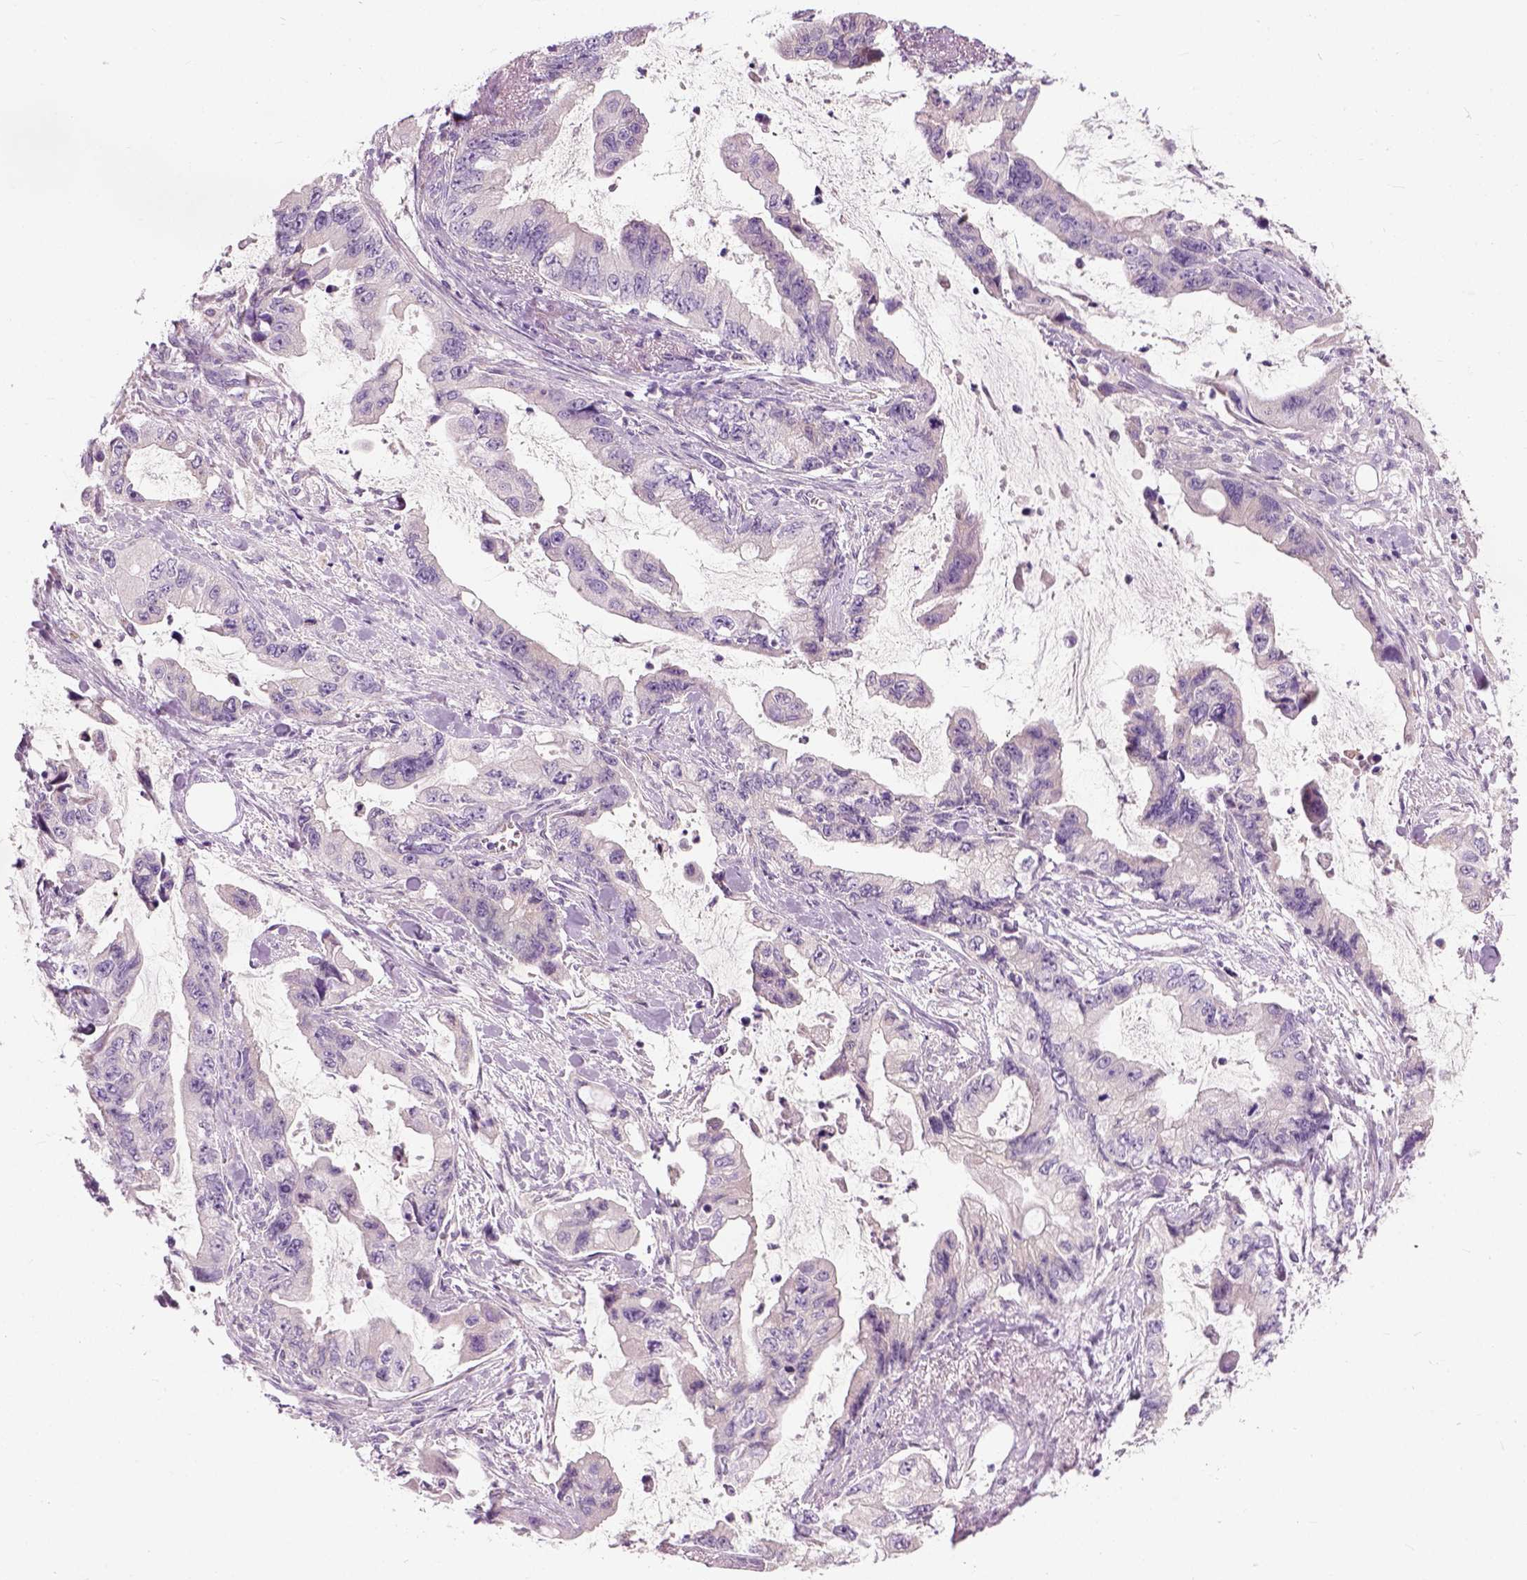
{"staining": {"intensity": "negative", "quantity": "none", "location": "none"}, "tissue": "stomach cancer", "cell_type": "Tumor cells", "image_type": "cancer", "snomed": [{"axis": "morphology", "description": "Adenocarcinoma, NOS"}, {"axis": "topography", "description": "Pancreas"}, {"axis": "topography", "description": "Stomach, upper"}, {"axis": "topography", "description": "Stomach"}], "caption": "An immunohistochemistry micrograph of stomach adenocarcinoma is shown. There is no staining in tumor cells of stomach adenocarcinoma. (Brightfield microscopy of DAB (3,3'-diaminobenzidine) immunohistochemistry (IHC) at high magnification).", "gene": "TRIM72", "patient": {"sex": "male", "age": 77}}